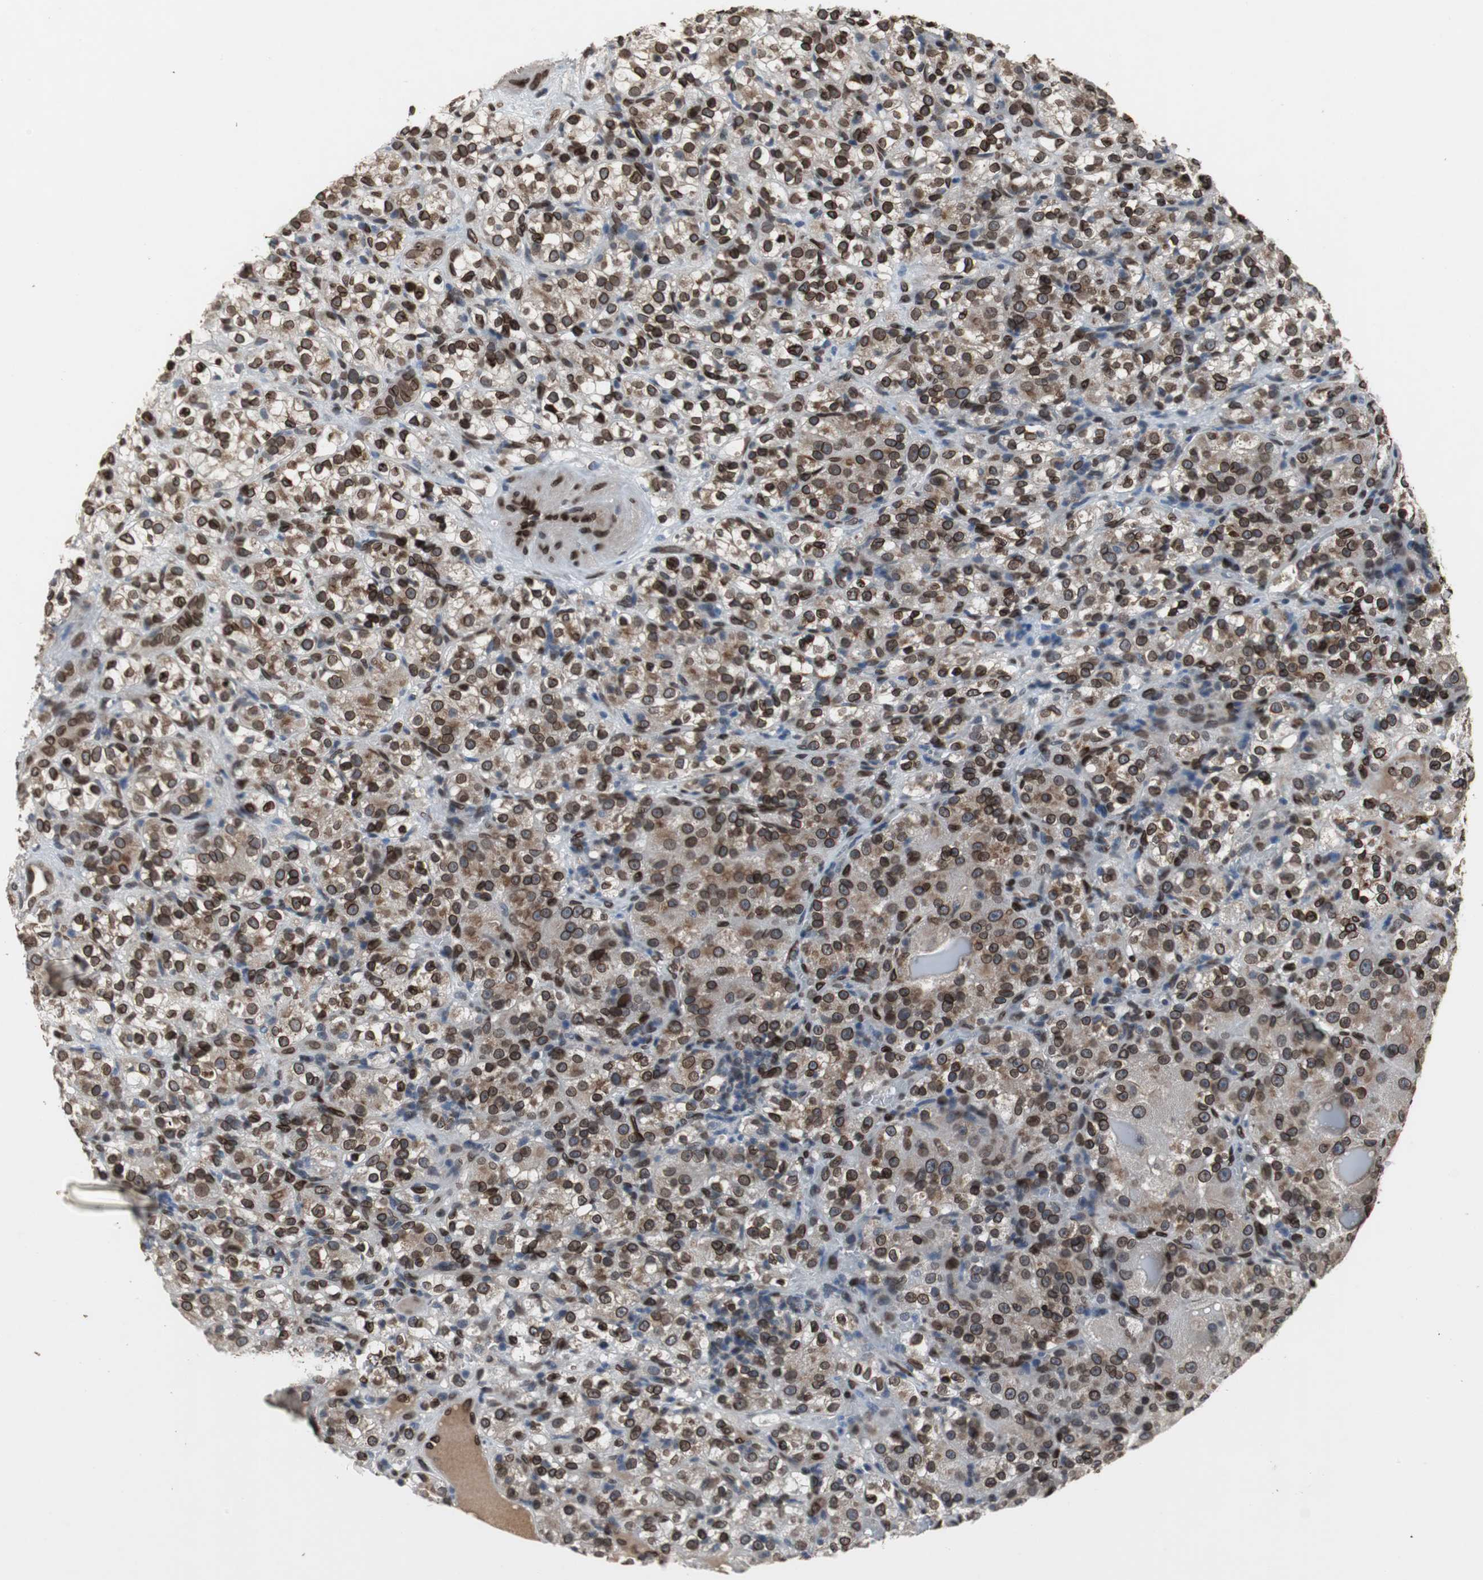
{"staining": {"intensity": "strong", "quantity": ">75%", "location": "cytoplasmic/membranous,nuclear"}, "tissue": "renal cancer", "cell_type": "Tumor cells", "image_type": "cancer", "snomed": [{"axis": "morphology", "description": "Normal tissue, NOS"}, {"axis": "morphology", "description": "Adenocarcinoma, NOS"}, {"axis": "topography", "description": "Kidney"}], "caption": "A brown stain shows strong cytoplasmic/membranous and nuclear staining of a protein in human renal cancer tumor cells.", "gene": "LMNA", "patient": {"sex": "male", "age": 61}}